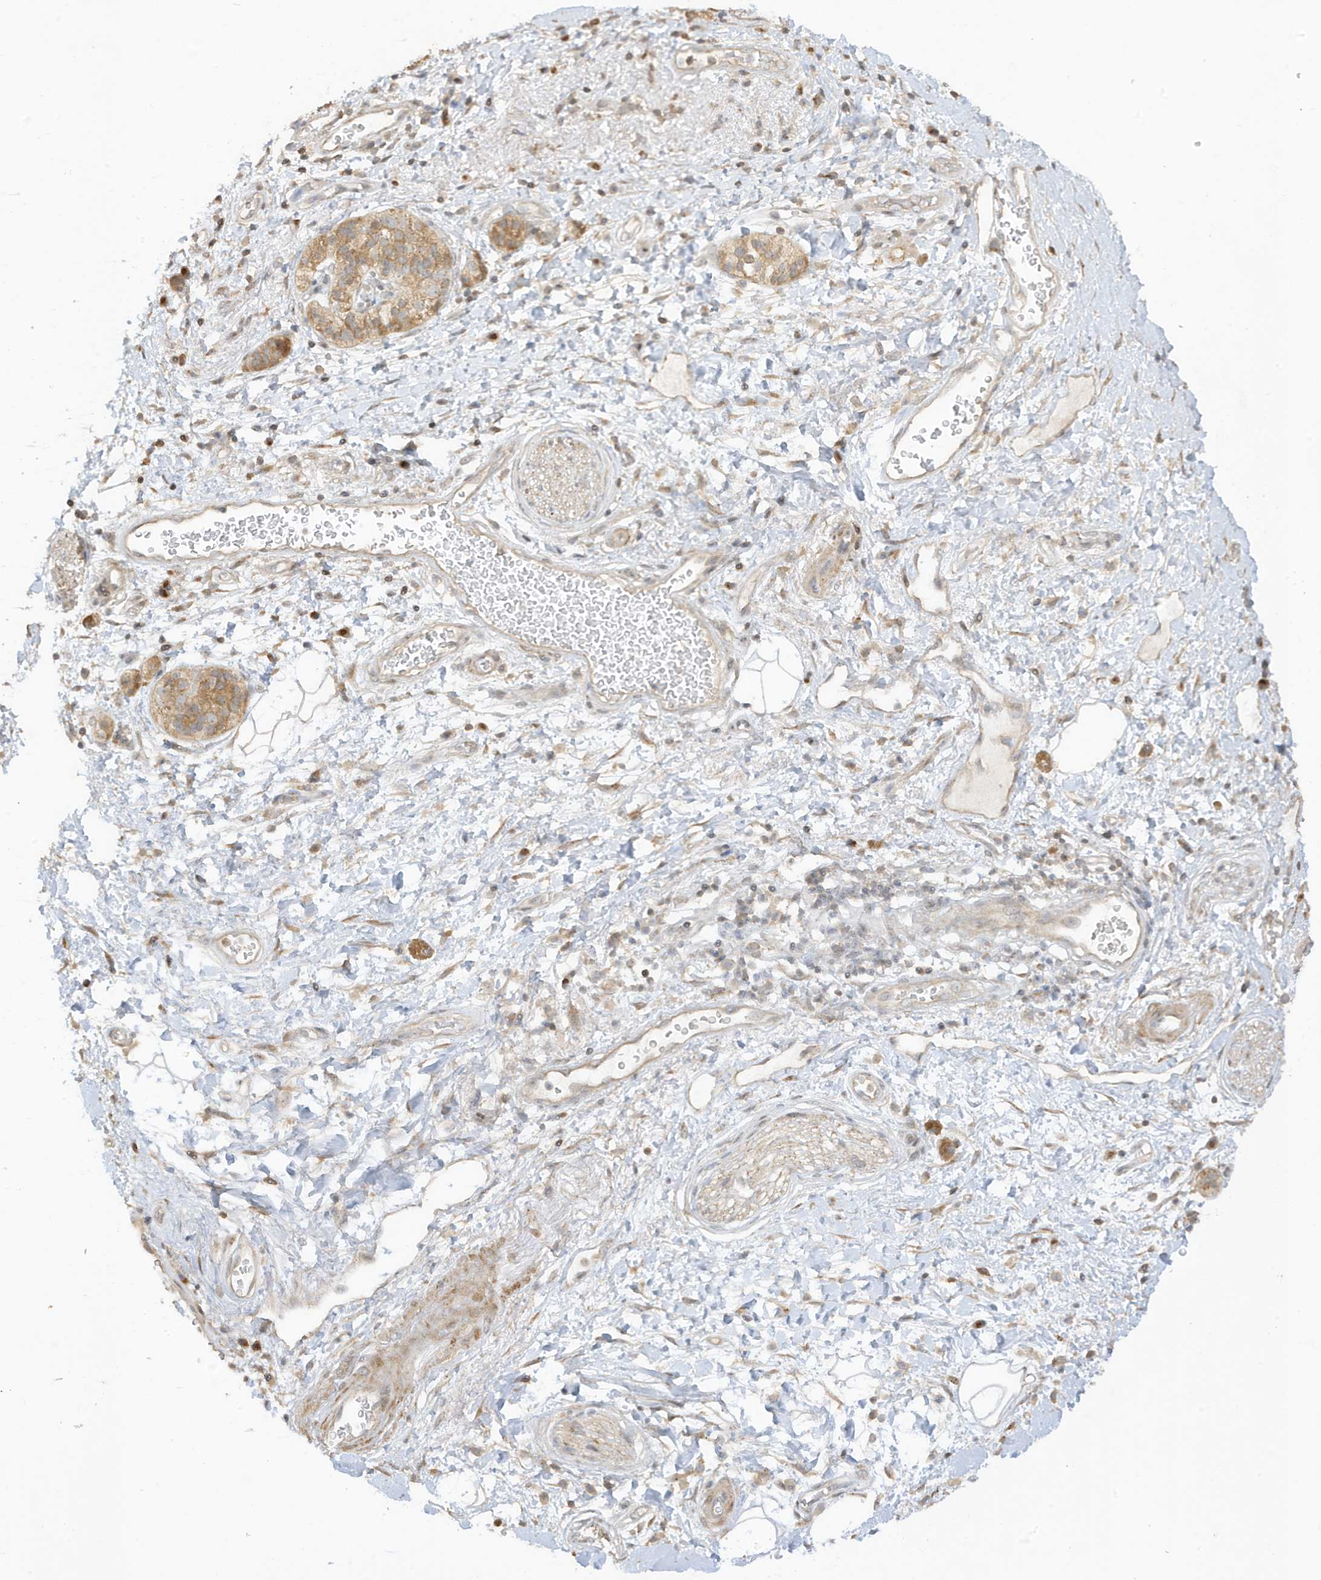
{"staining": {"intensity": "weak", "quantity": "25%-75%", "location": "cytoplasmic/membranous,nuclear"}, "tissue": "adipose tissue", "cell_type": "Adipocytes", "image_type": "normal", "snomed": [{"axis": "morphology", "description": "Normal tissue, NOS"}, {"axis": "morphology", "description": "Adenocarcinoma, NOS"}, {"axis": "topography", "description": "Duodenum"}, {"axis": "topography", "description": "Peripheral nerve tissue"}], "caption": "The photomicrograph demonstrates a brown stain indicating the presence of a protein in the cytoplasmic/membranous,nuclear of adipocytes in adipose tissue.", "gene": "TAB3", "patient": {"sex": "female", "age": 60}}